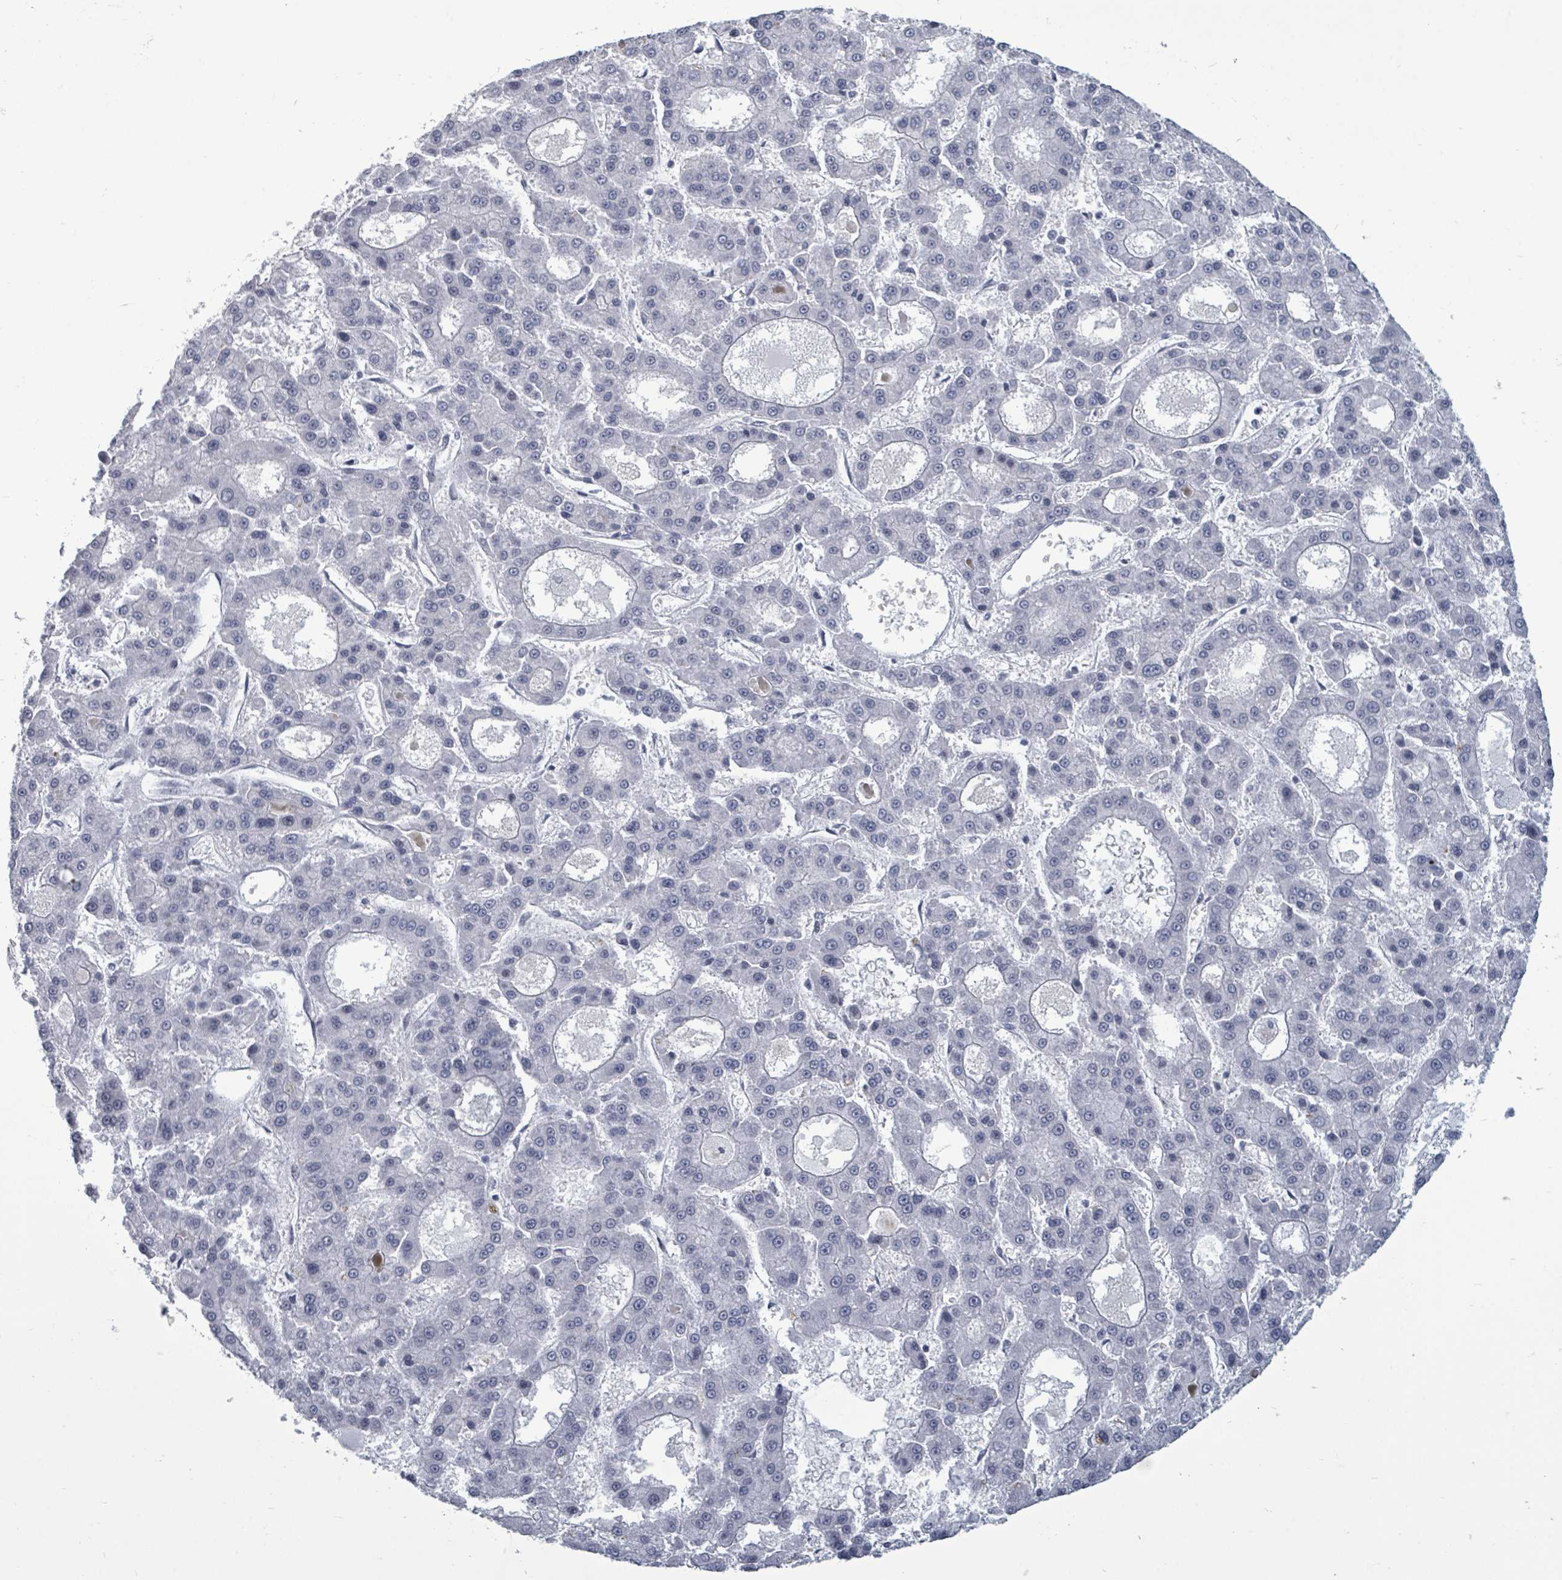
{"staining": {"intensity": "negative", "quantity": "none", "location": "none"}, "tissue": "liver cancer", "cell_type": "Tumor cells", "image_type": "cancer", "snomed": [{"axis": "morphology", "description": "Carcinoma, Hepatocellular, NOS"}, {"axis": "topography", "description": "Liver"}], "caption": "Immunohistochemistry (IHC) histopathology image of human hepatocellular carcinoma (liver) stained for a protein (brown), which demonstrates no staining in tumor cells.", "gene": "ERCC5", "patient": {"sex": "male", "age": 70}}